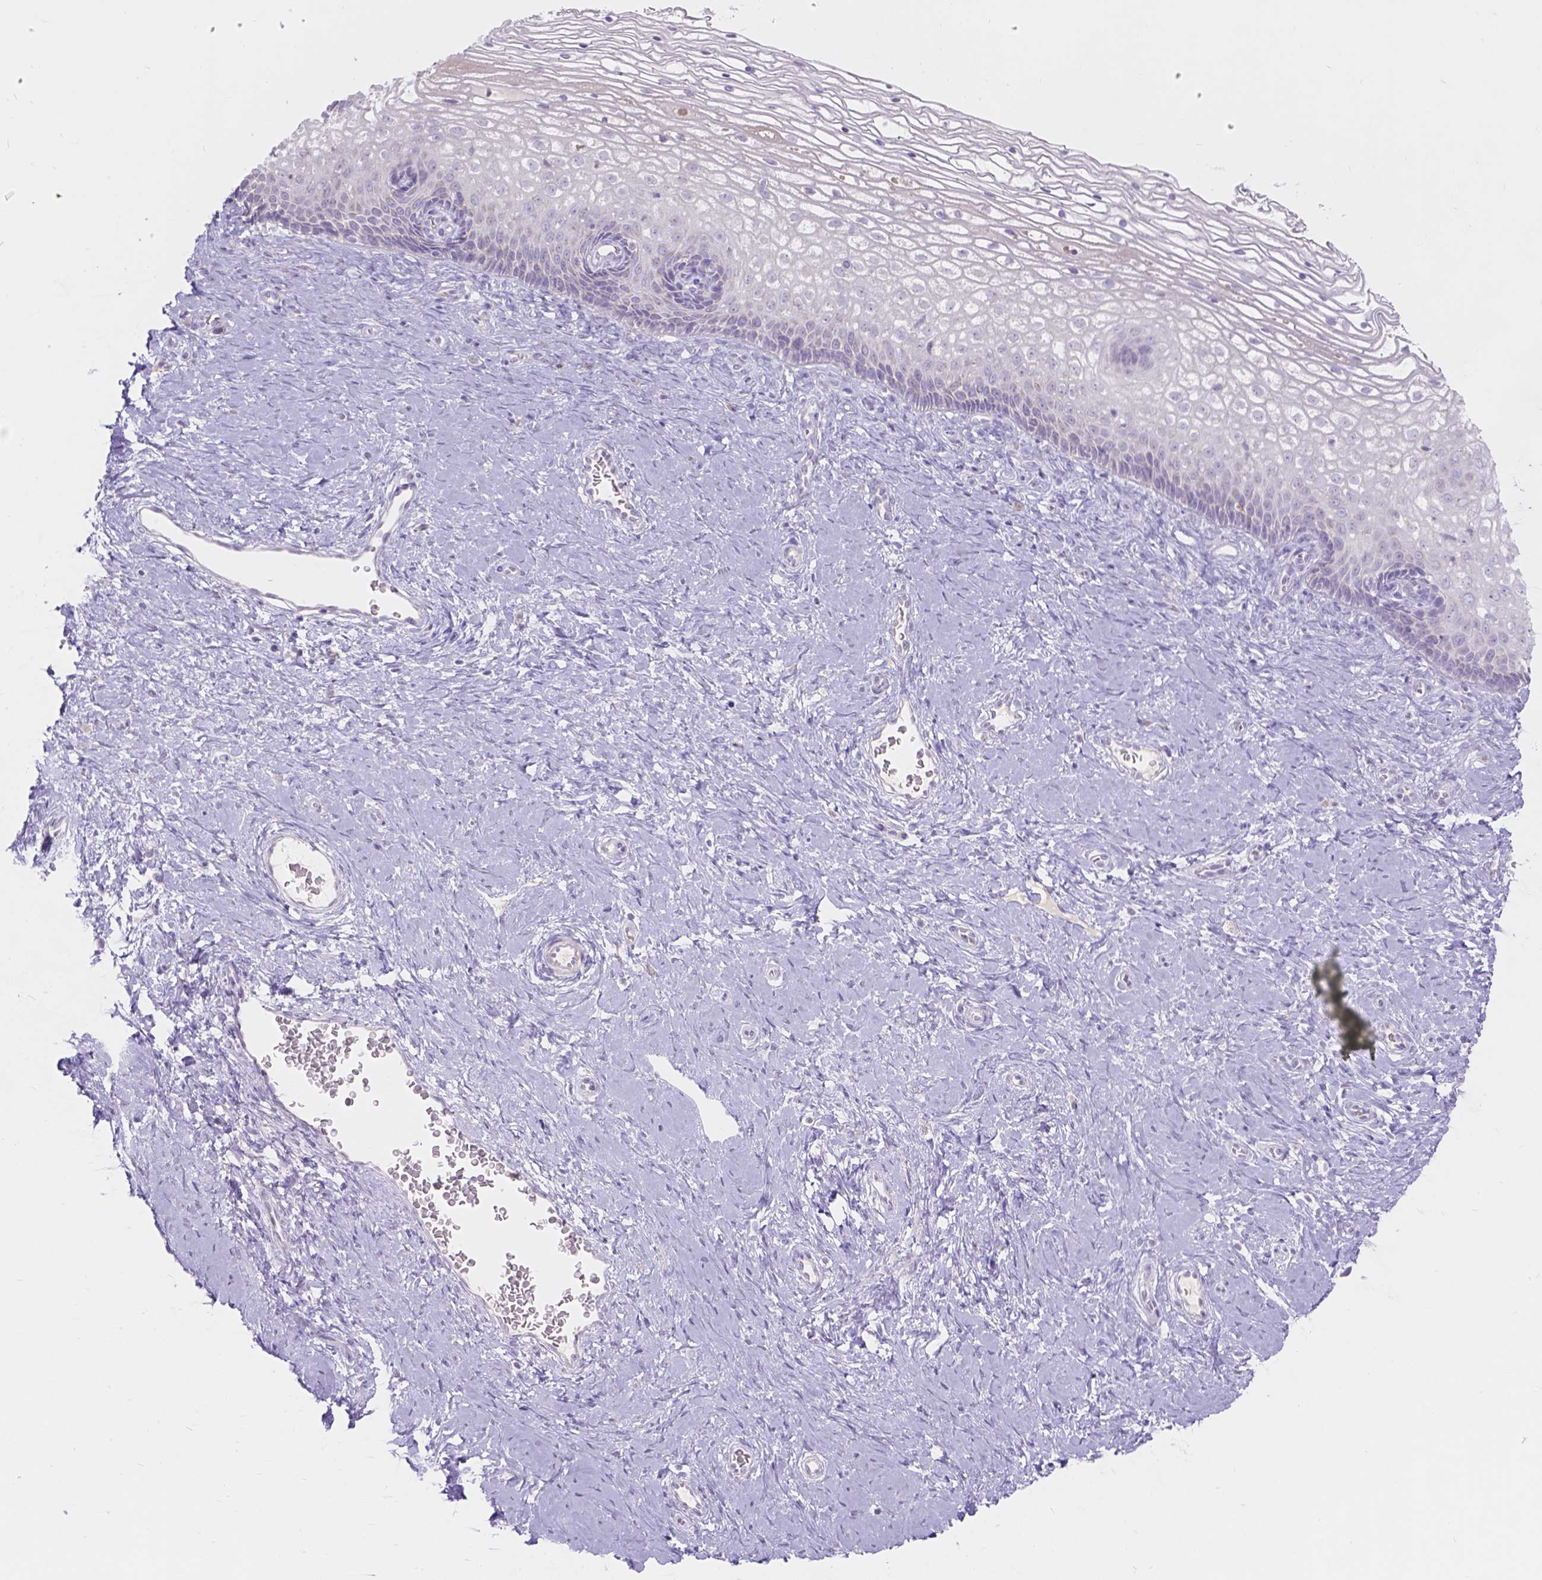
{"staining": {"intensity": "negative", "quantity": "none", "location": "none"}, "tissue": "cervix", "cell_type": "Glandular cells", "image_type": "normal", "snomed": [{"axis": "morphology", "description": "Normal tissue, NOS"}, {"axis": "topography", "description": "Cervix"}], "caption": "The micrograph exhibits no significant positivity in glandular cells of cervix. The staining was performed using DAB (3,3'-diaminobenzidine) to visualize the protein expression in brown, while the nuclei were stained in blue with hematoxylin (Magnification: 20x).", "gene": "HTN3", "patient": {"sex": "female", "age": 34}}